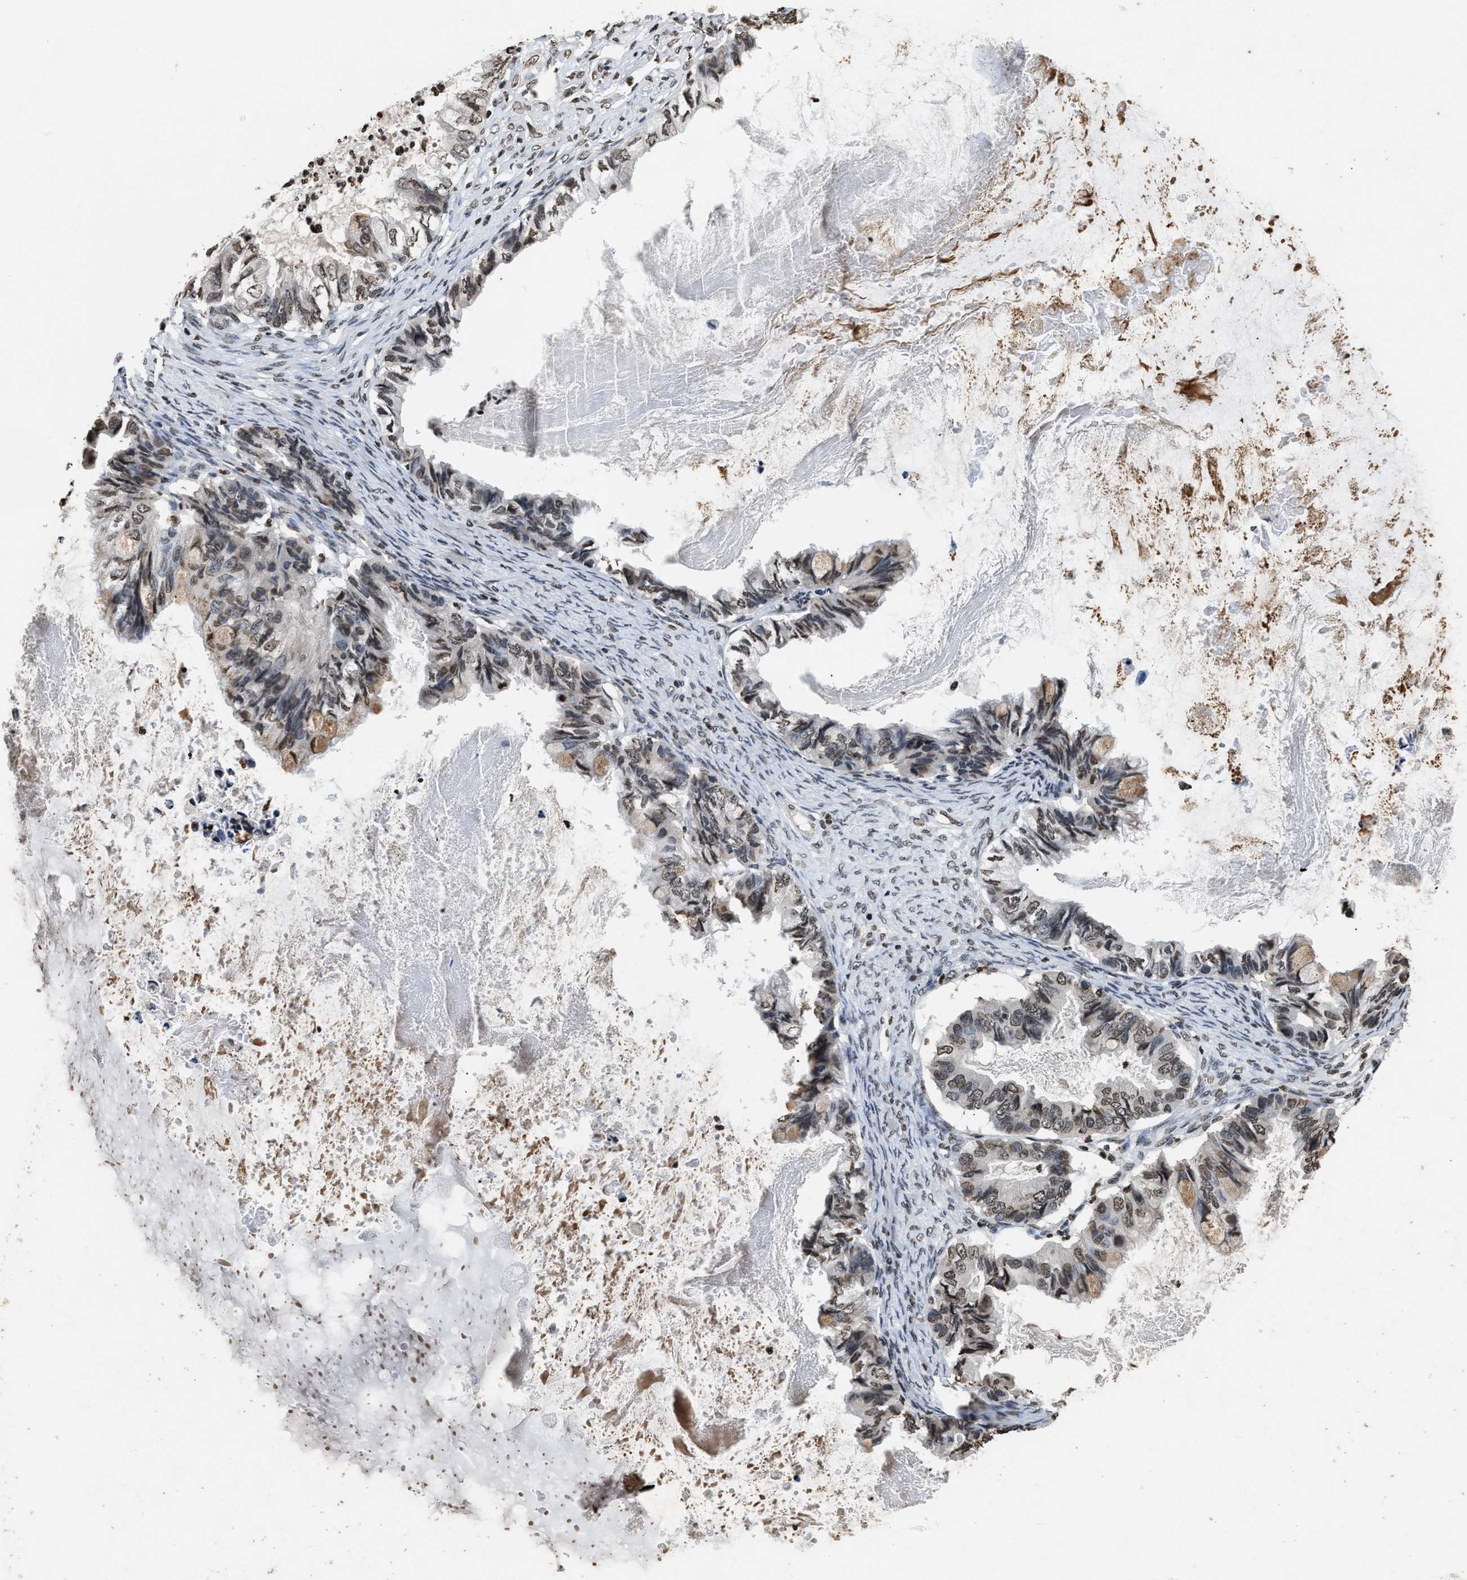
{"staining": {"intensity": "weak", "quantity": ">75%", "location": "nuclear"}, "tissue": "ovarian cancer", "cell_type": "Tumor cells", "image_type": "cancer", "snomed": [{"axis": "morphology", "description": "Cystadenocarcinoma, mucinous, NOS"}, {"axis": "topography", "description": "Ovary"}], "caption": "Immunohistochemical staining of ovarian cancer exhibits low levels of weak nuclear protein positivity in approximately >75% of tumor cells.", "gene": "DNASE1L3", "patient": {"sex": "female", "age": 80}}